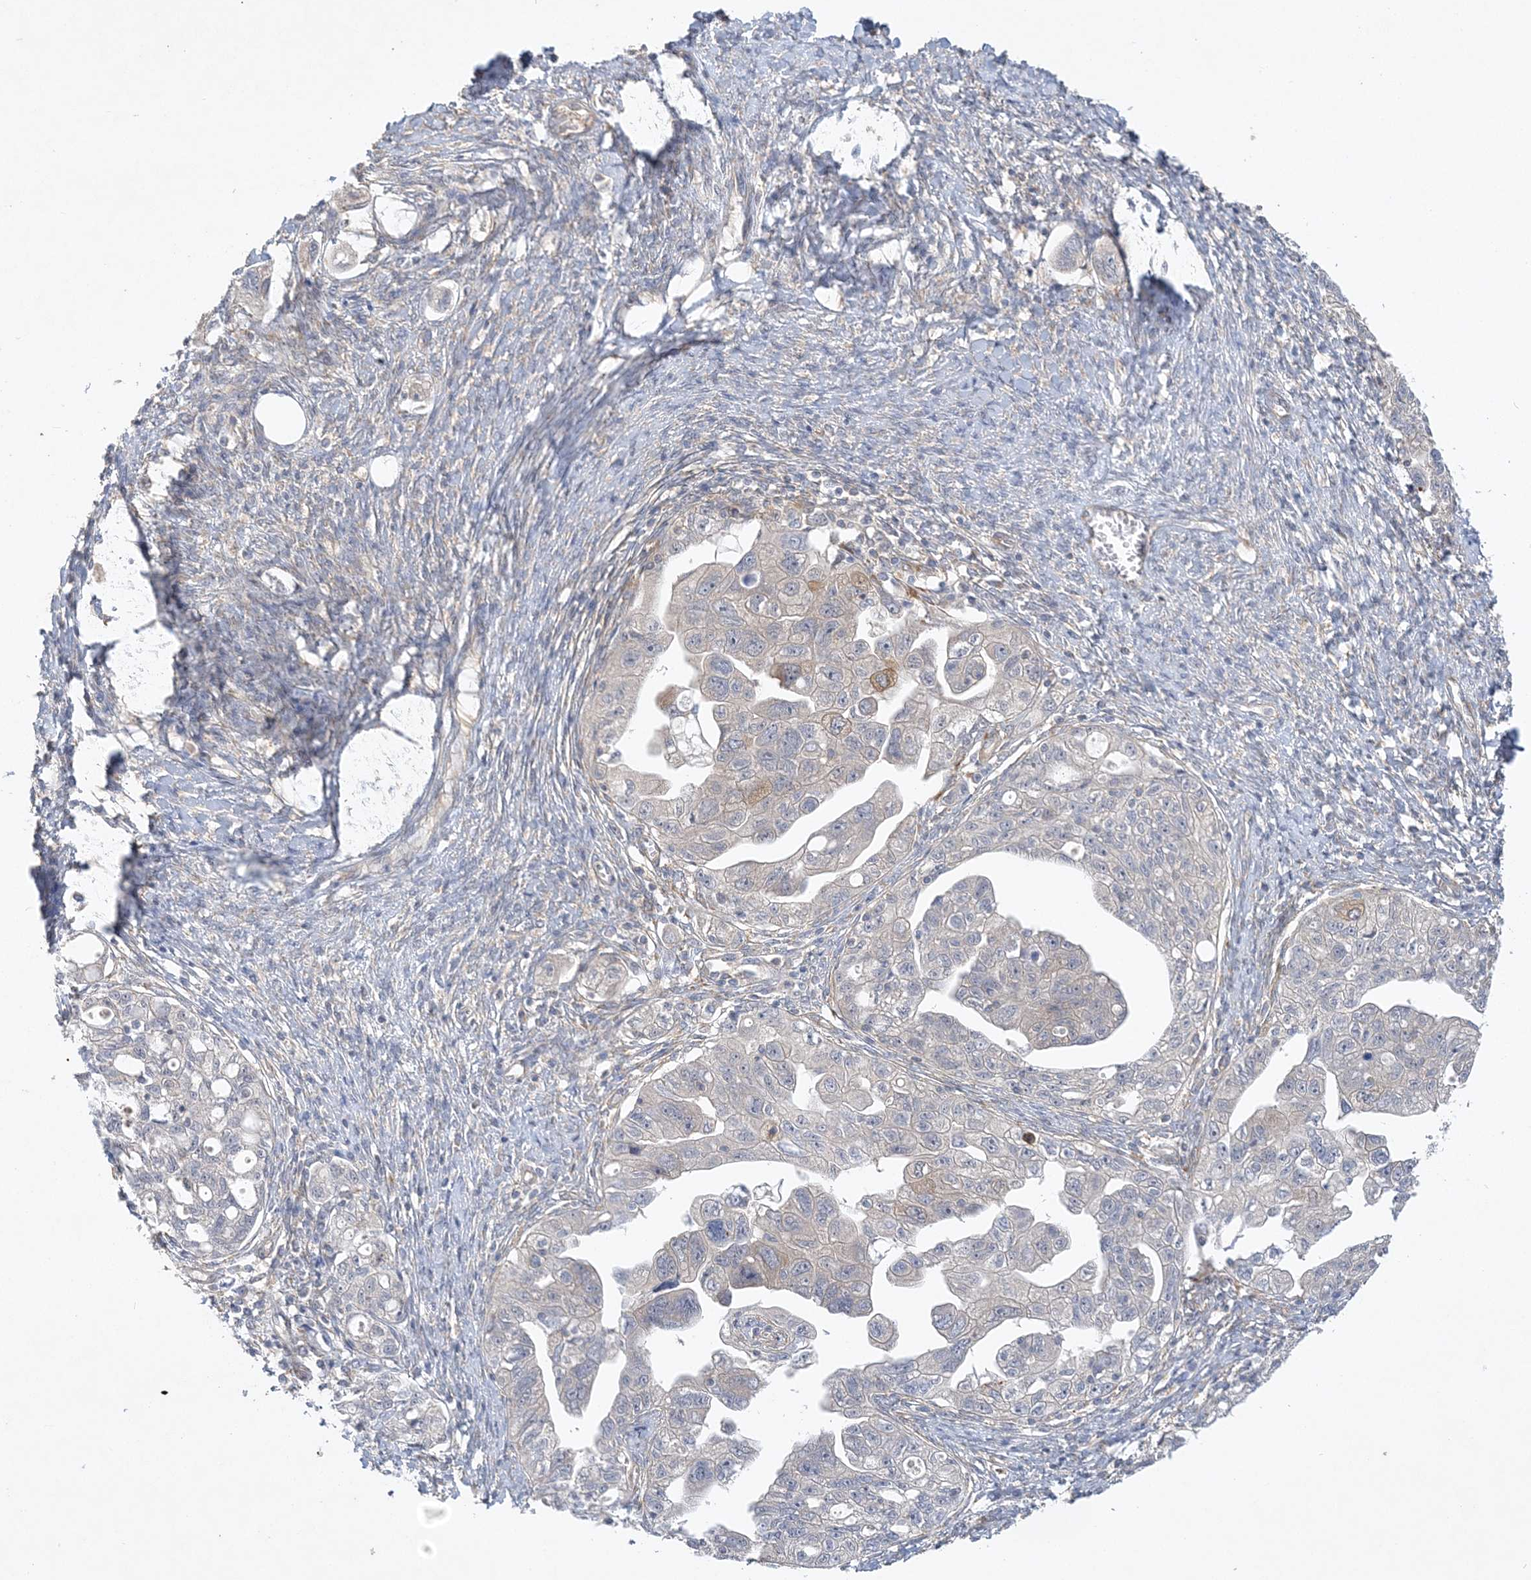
{"staining": {"intensity": "weak", "quantity": "<25%", "location": "cytoplasmic/membranous"}, "tissue": "ovarian cancer", "cell_type": "Tumor cells", "image_type": "cancer", "snomed": [{"axis": "morphology", "description": "Carcinoma, NOS"}, {"axis": "morphology", "description": "Cystadenocarcinoma, serous, NOS"}, {"axis": "topography", "description": "Ovary"}], "caption": "Tumor cells are negative for brown protein staining in serous cystadenocarcinoma (ovarian). The staining is performed using DAB (3,3'-diaminobenzidine) brown chromogen with nuclei counter-stained in using hematoxylin.", "gene": "MAP4K5", "patient": {"sex": "female", "age": 69}}